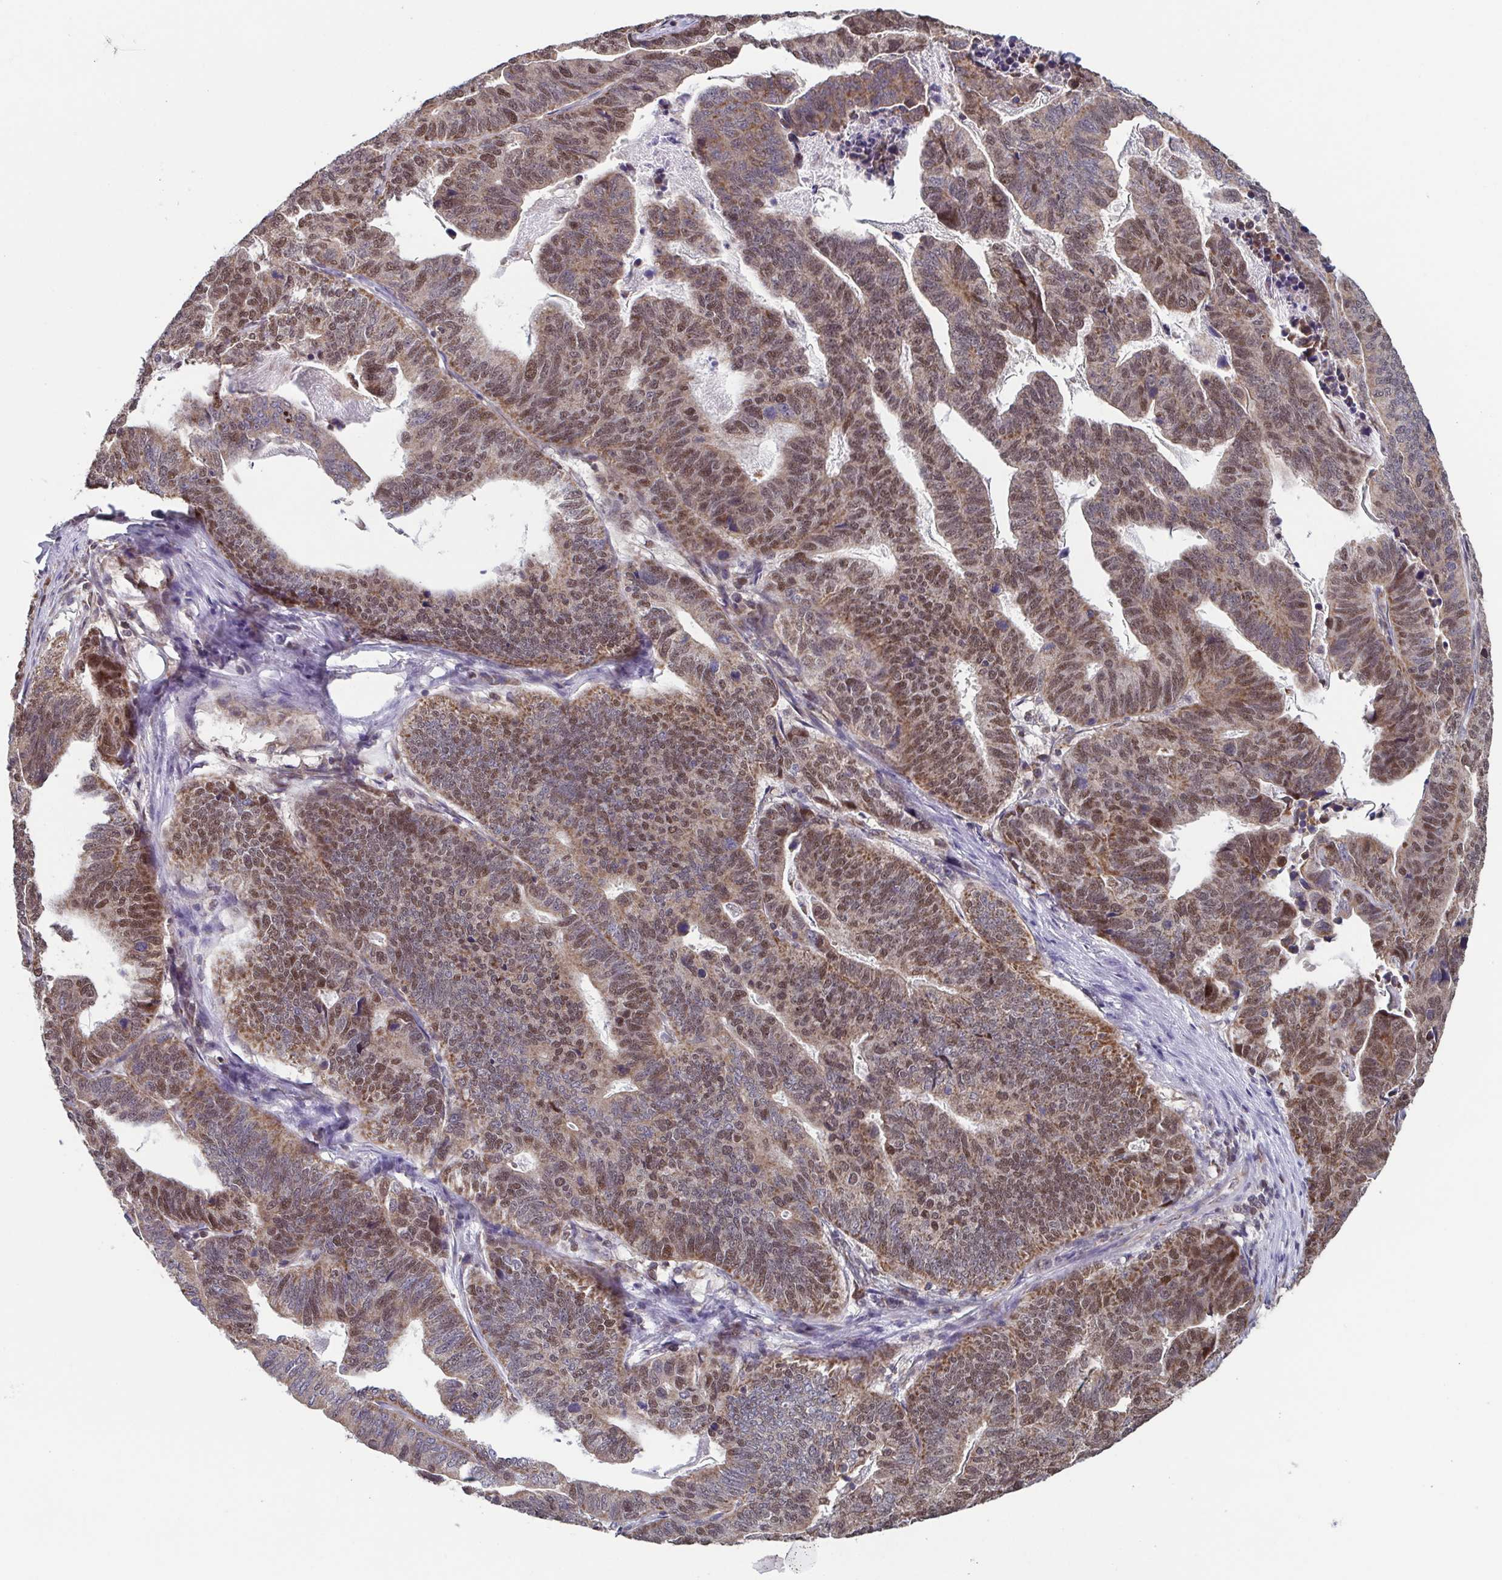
{"staining": {"intensity": "moderate", "quantity": "25%-75%", "location": "cytoplasmic/membranous,nuclear"}, "tissue": "stomach cancer", "cell_type": "Tumor cells", "image_type": "cancer", "snomed": [{"axis": "morphology", "description": "Adenocarcinoma, NOS"}, {"axis": "topography", "description": "Stomach, upper"}], "caption": "Immunohistochemical staining of human stomach cancer demonstrates medium levels of moderate cytoplasmic/membranous and nuclear protein positivity in about 25%-75% of tumor cells. (DAB (3,3'-diaminobenzidine) IHC, brown staining for protein, blue staining for nuclei).", "gene": "TTC19", "patient": {"sex": "female", "age": 67}}